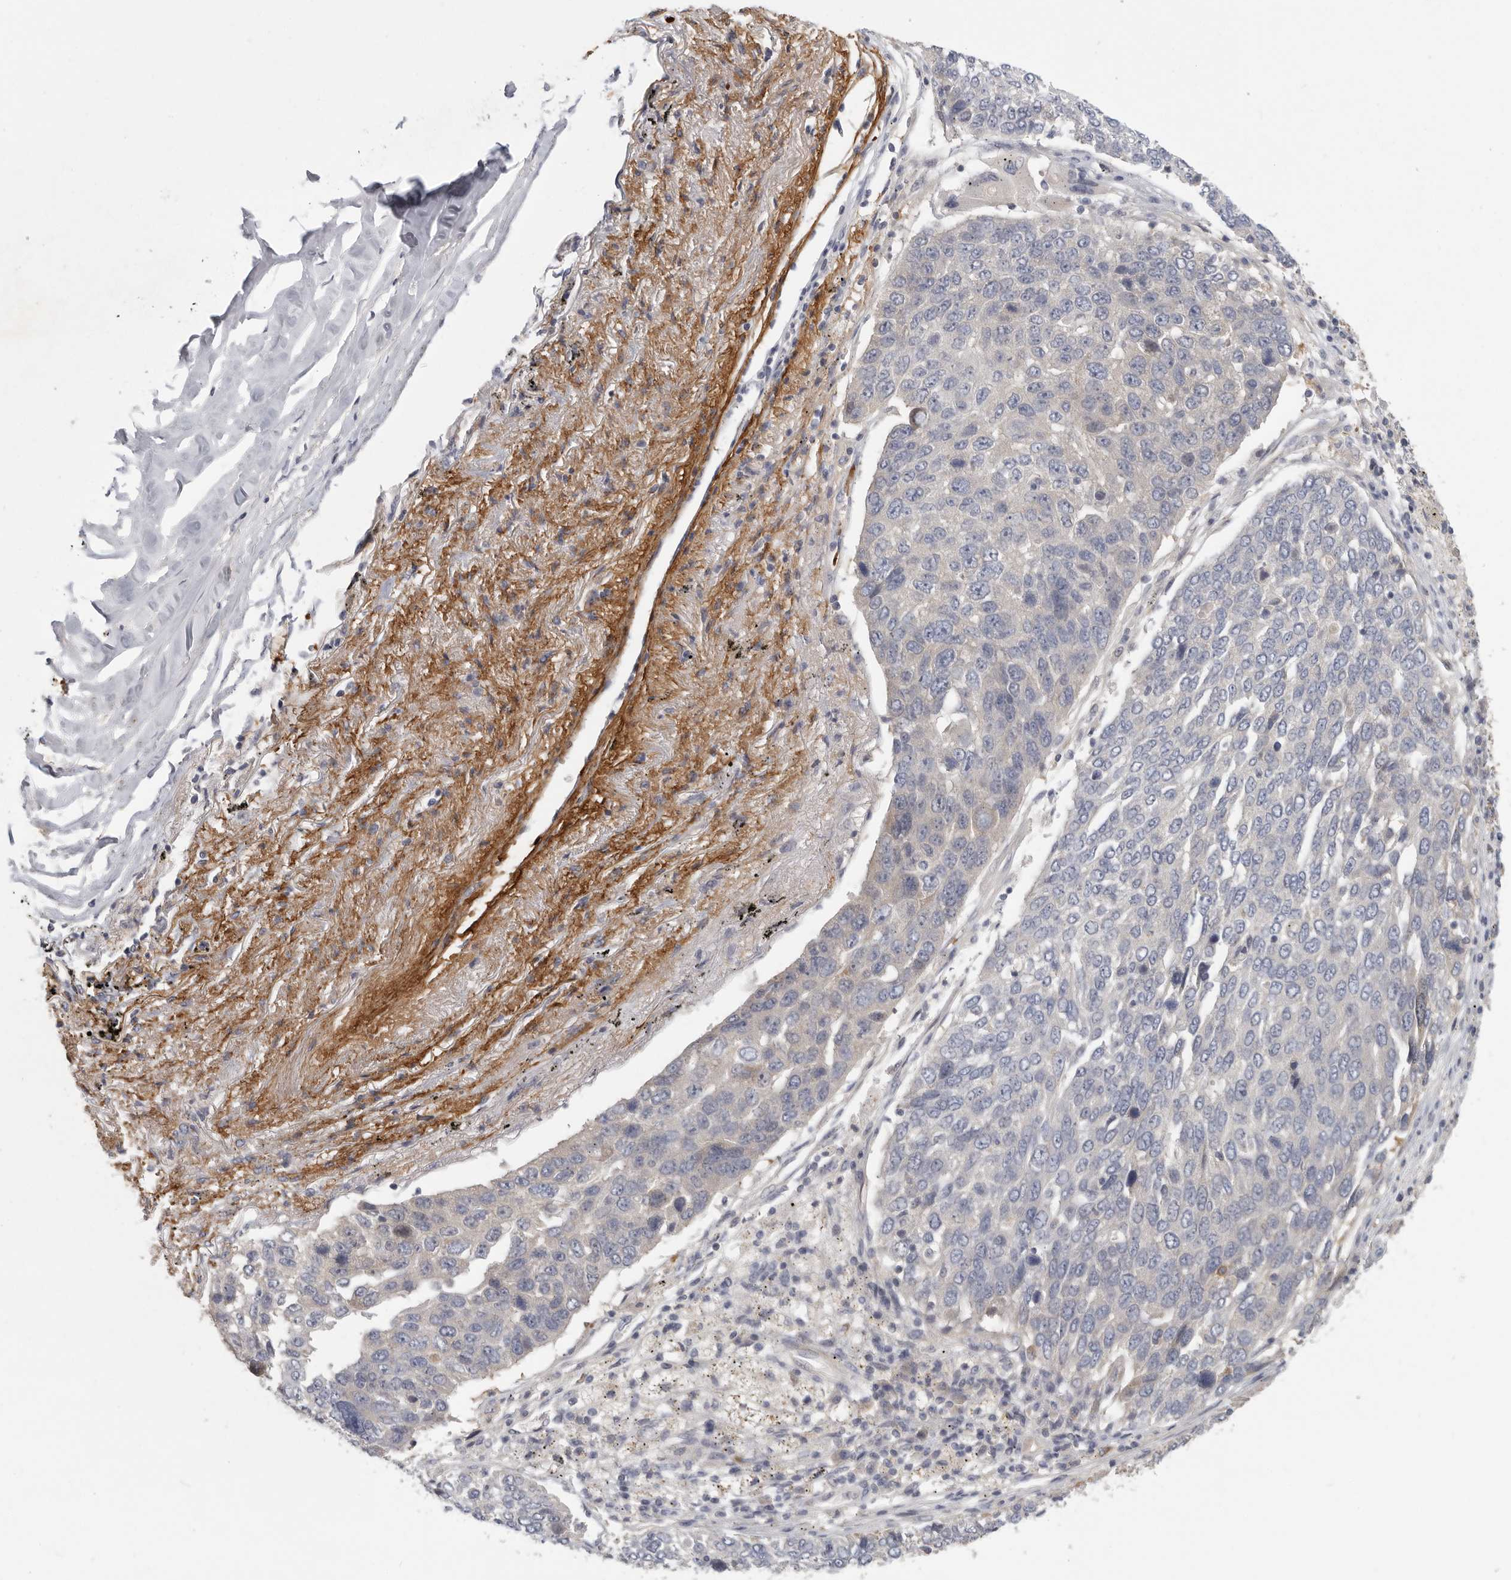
{"staining": {"intensity": "negative", "quantity": "none", "location": "none"}, "tissue": "lung cancer", "cell_type": "Tumor cells", "image_type": "cancer", "snomed": [{"axis": "morphology", "description": "Squamous cell carcinoma, NOS"}, {"axis": "topography", "description": "Lung"}], "caption": "Micrograph shows no protein staining in tumor cells of lung cancer tissue.", "gene": "CFAP298", "patient": {"sex": "male", "age": 66}}